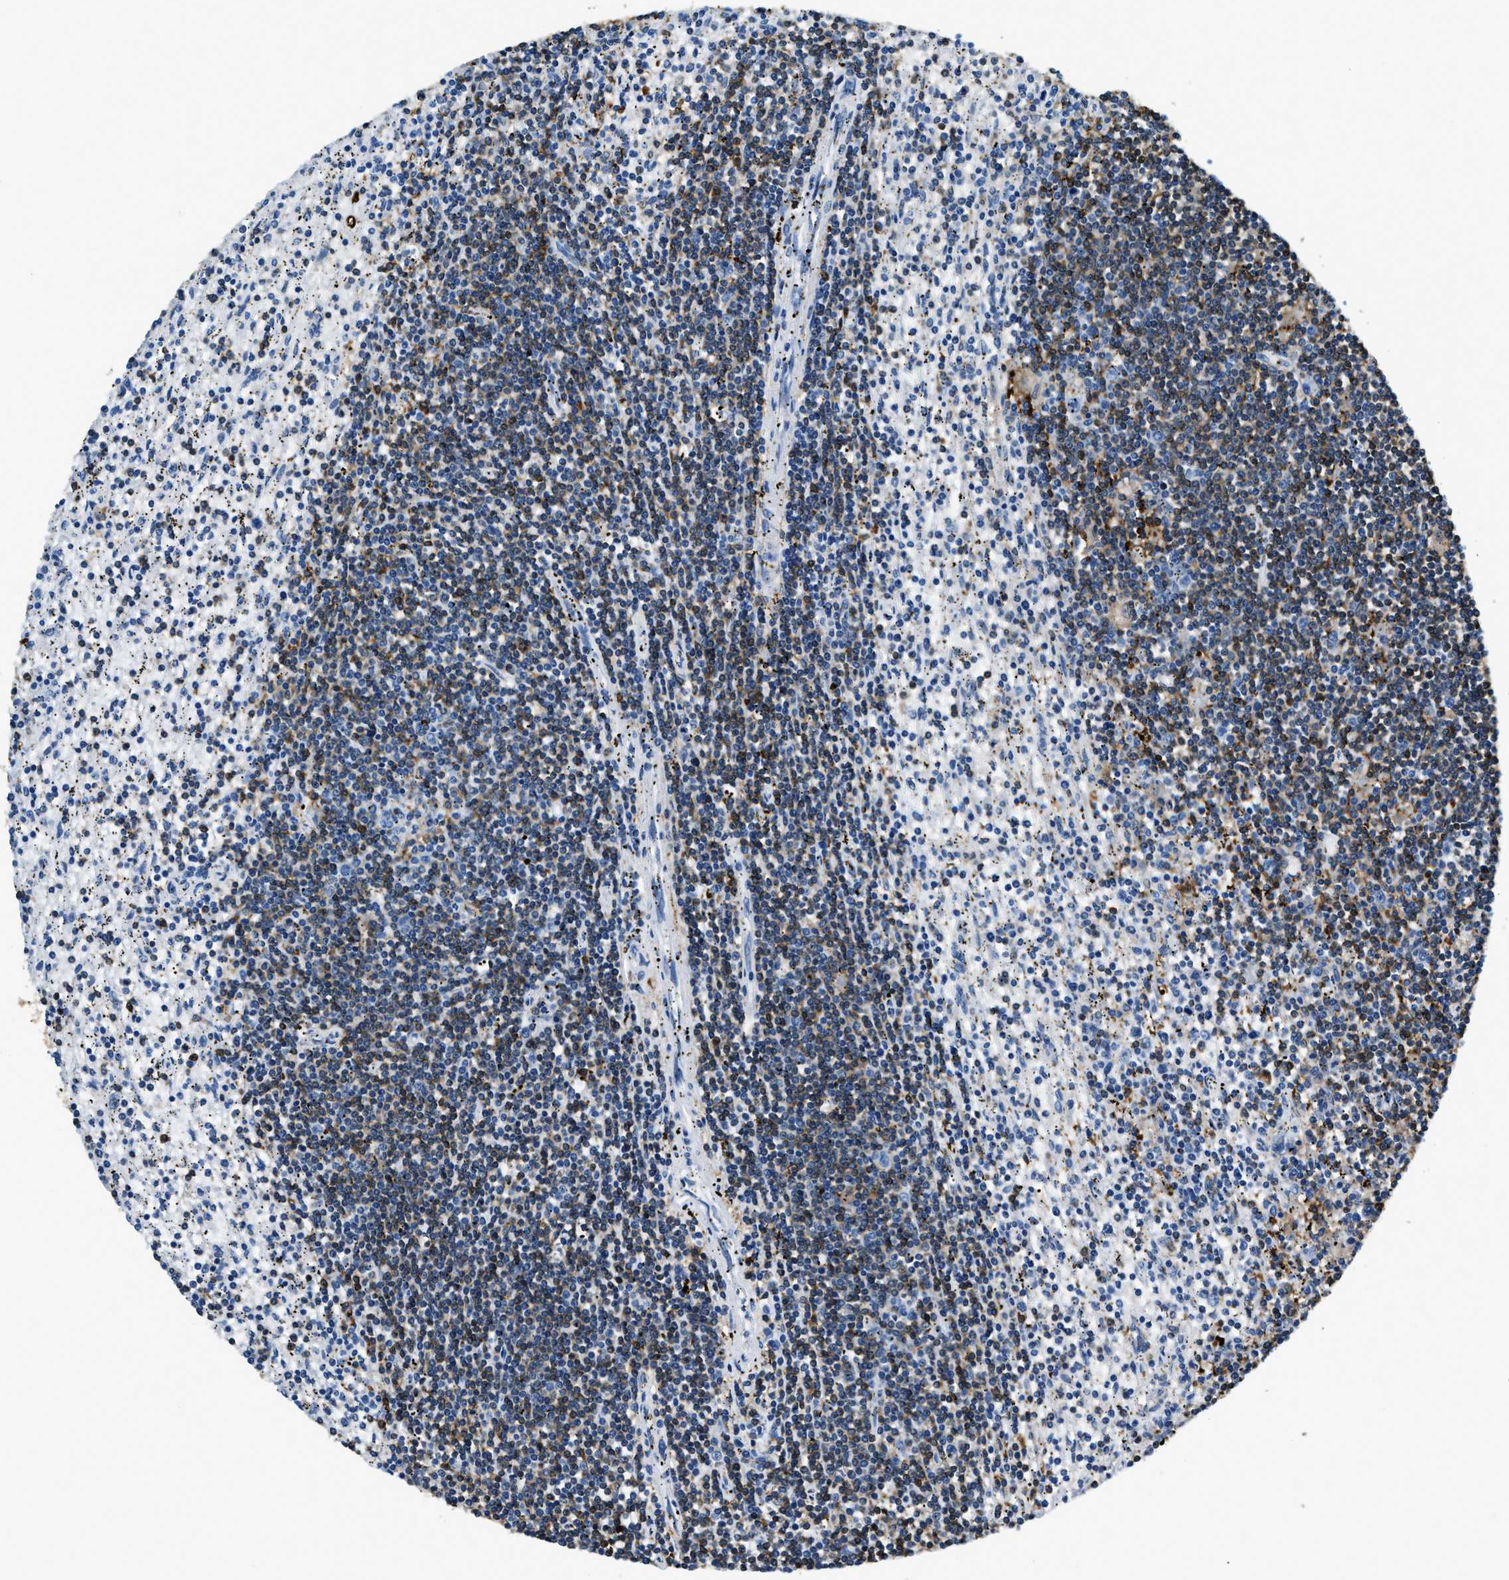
{"staining": {"intensity": "moderate", "quantity": "<25%", "location": "cytoplasmic/membranous"}, "tissue": "lymphoma", "cell_type": "Tumor cells", "image_type": "cancer", "snomed": [{"axis": "morphology", "description": "Malignant lymphoma, non-Hodgkin's type, Low grade"}, {"axis": "topography", "description": "Spleen"}], "caption": "The histopathology image displays staining of malignant lymphoma, non-Hodgkin's type (low-grade), revealing moderate cytoplasmic/membranous protein positivity (brown color) within tumor cells.", "gene": "CAPG", "patient": {"sex": "male", "age": 76}}